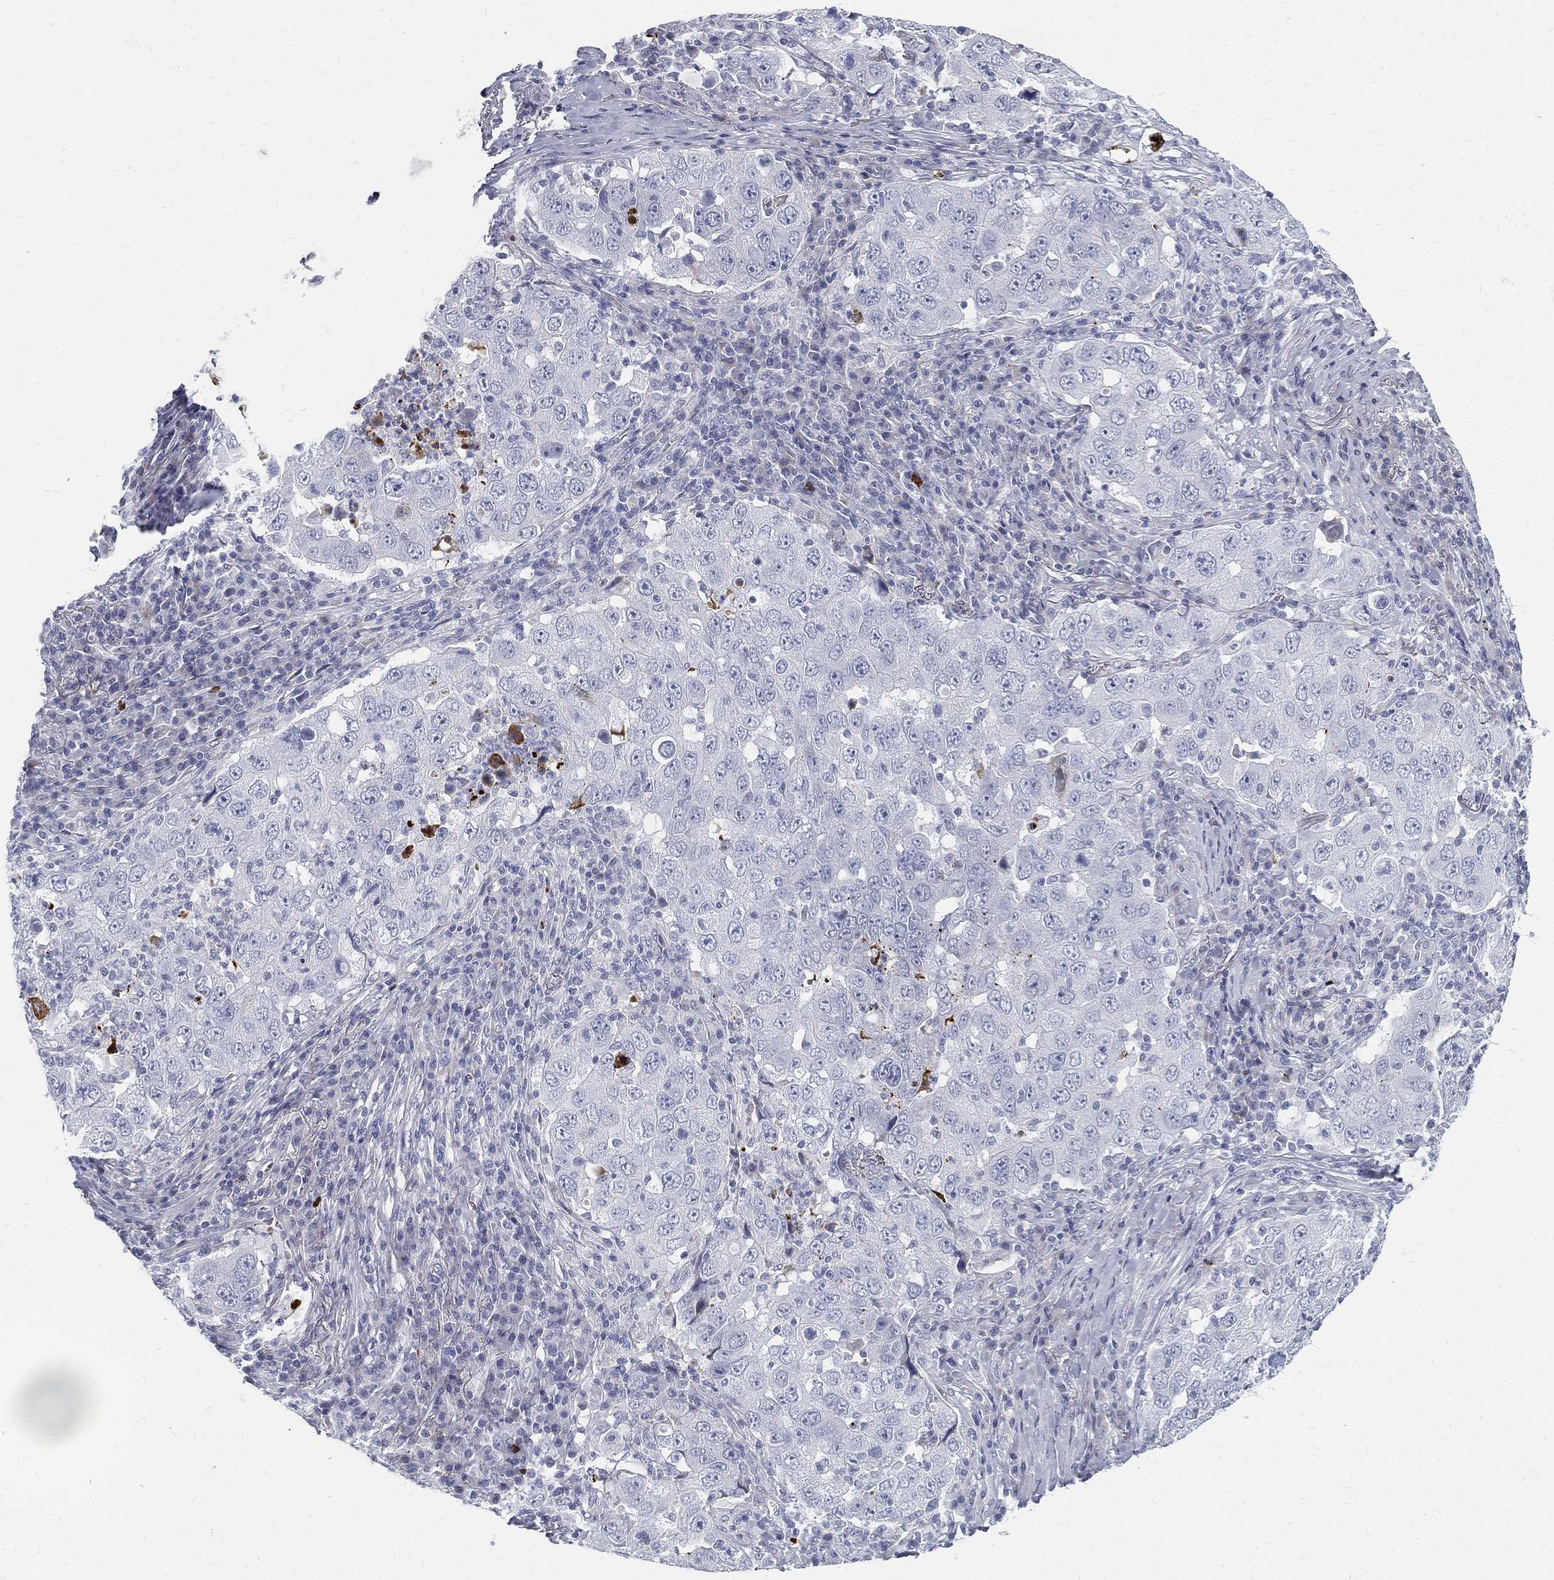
{"staining": {"intensity": "negative", "quantity": "none", "location": "none"}, "tissue": "lung cancer", "cell_type": "Tumor cells", "image_type": "cancer", "snomed": [{"axis": "morphology", "description": "Adenocarcinoma, NOS"}, {"axis": "topography", "description": "Lung"}], "caption": "The micrograph exhibits no staining of tumor cells in lung cancer.", "gene": "SPPL2C", "patient": {"sex": "male", "age": 73}}